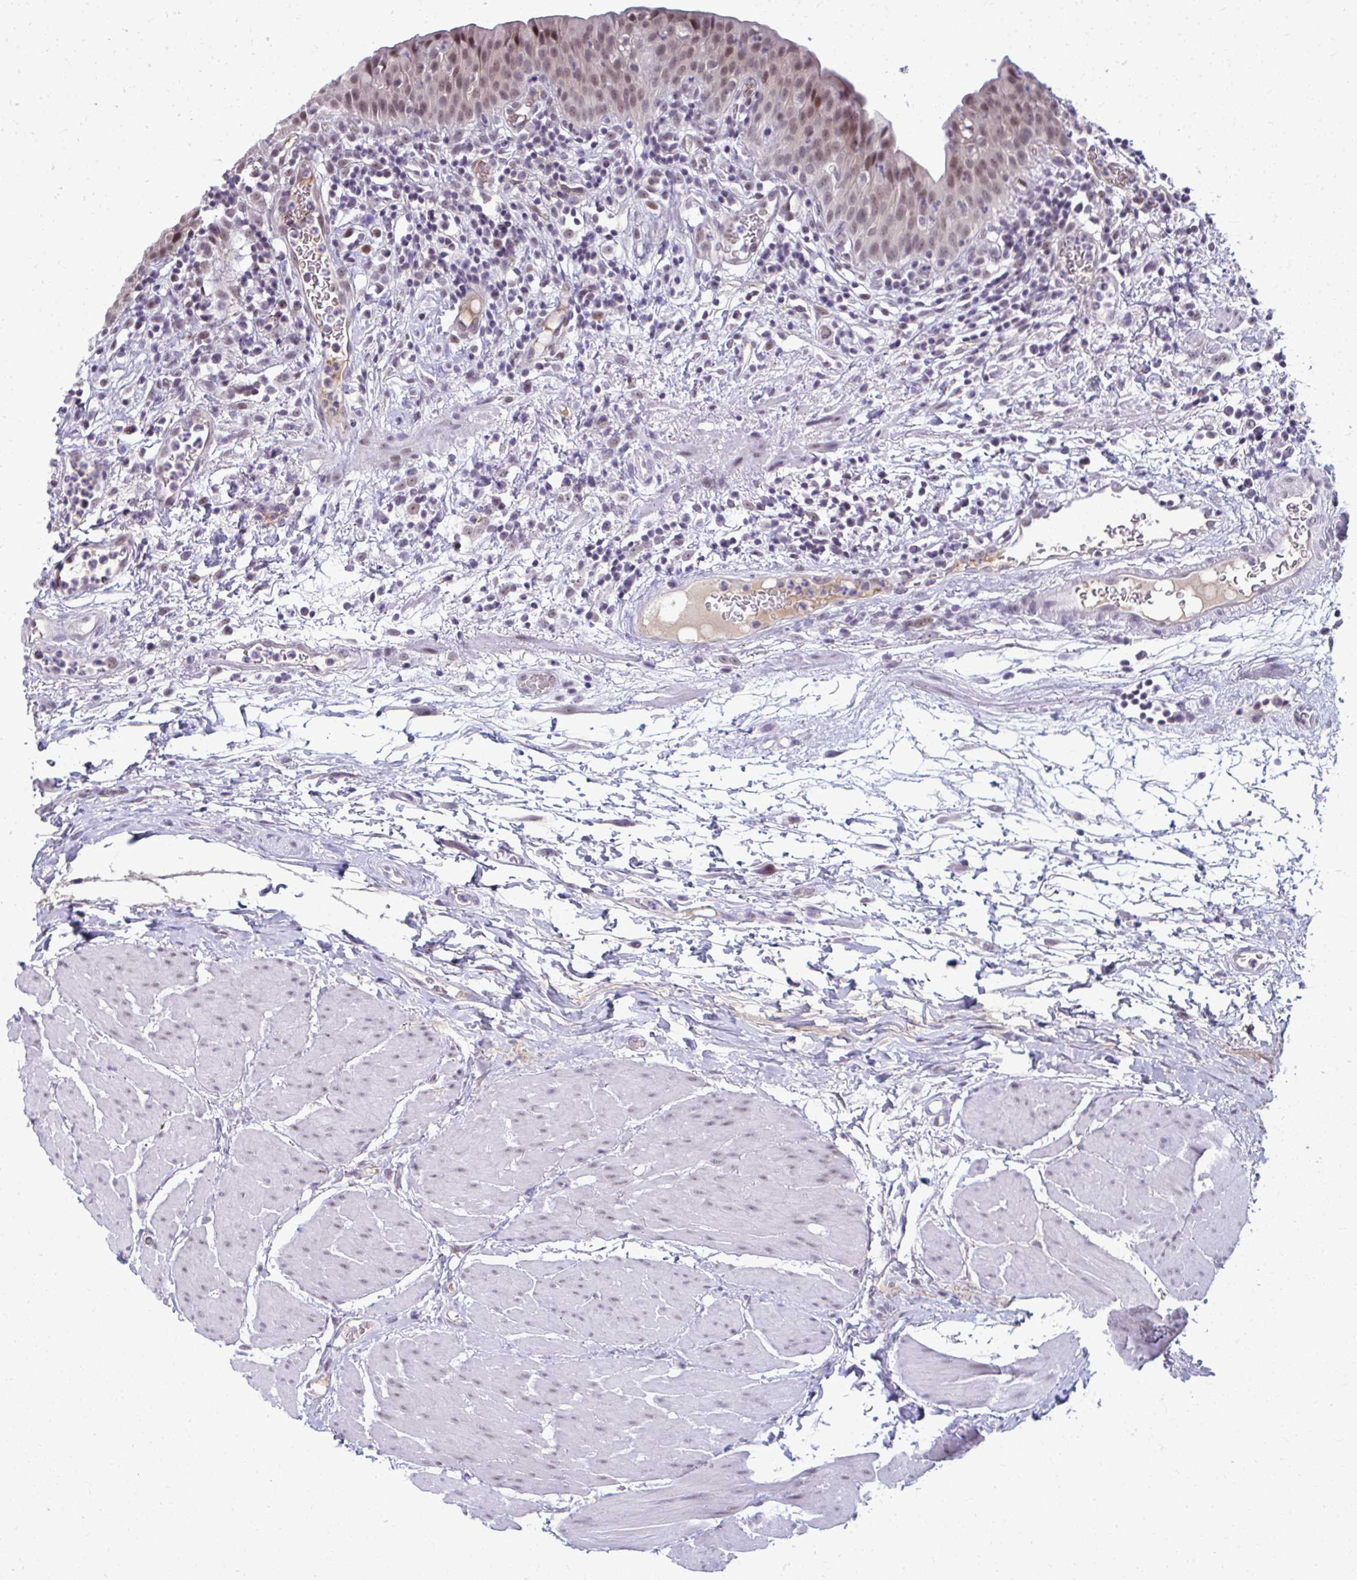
{"staining": {"intensity": "weak", "quantity": "25%-75%", "location": "nuclear"}, "tissue": "urinary bladder", "cell_type": "Urothelial cells", "image_type": "normal", "snomed": [{"axis": "morphology", "description": "Normal tissue, NOS"}, {"axis": "morphology", "description": "Inflammation, NOS"}, {"axis": "topography", "description": "Urinary bladder"}], "caption": "About 25%-75% of urothelial cells in unremarkable human urinary bladder display weak nuclear protein staining as visualized by brown immunohistochemical staining.", "gene": "MAF1", "patient": {"sex": "male", "age": 57}}